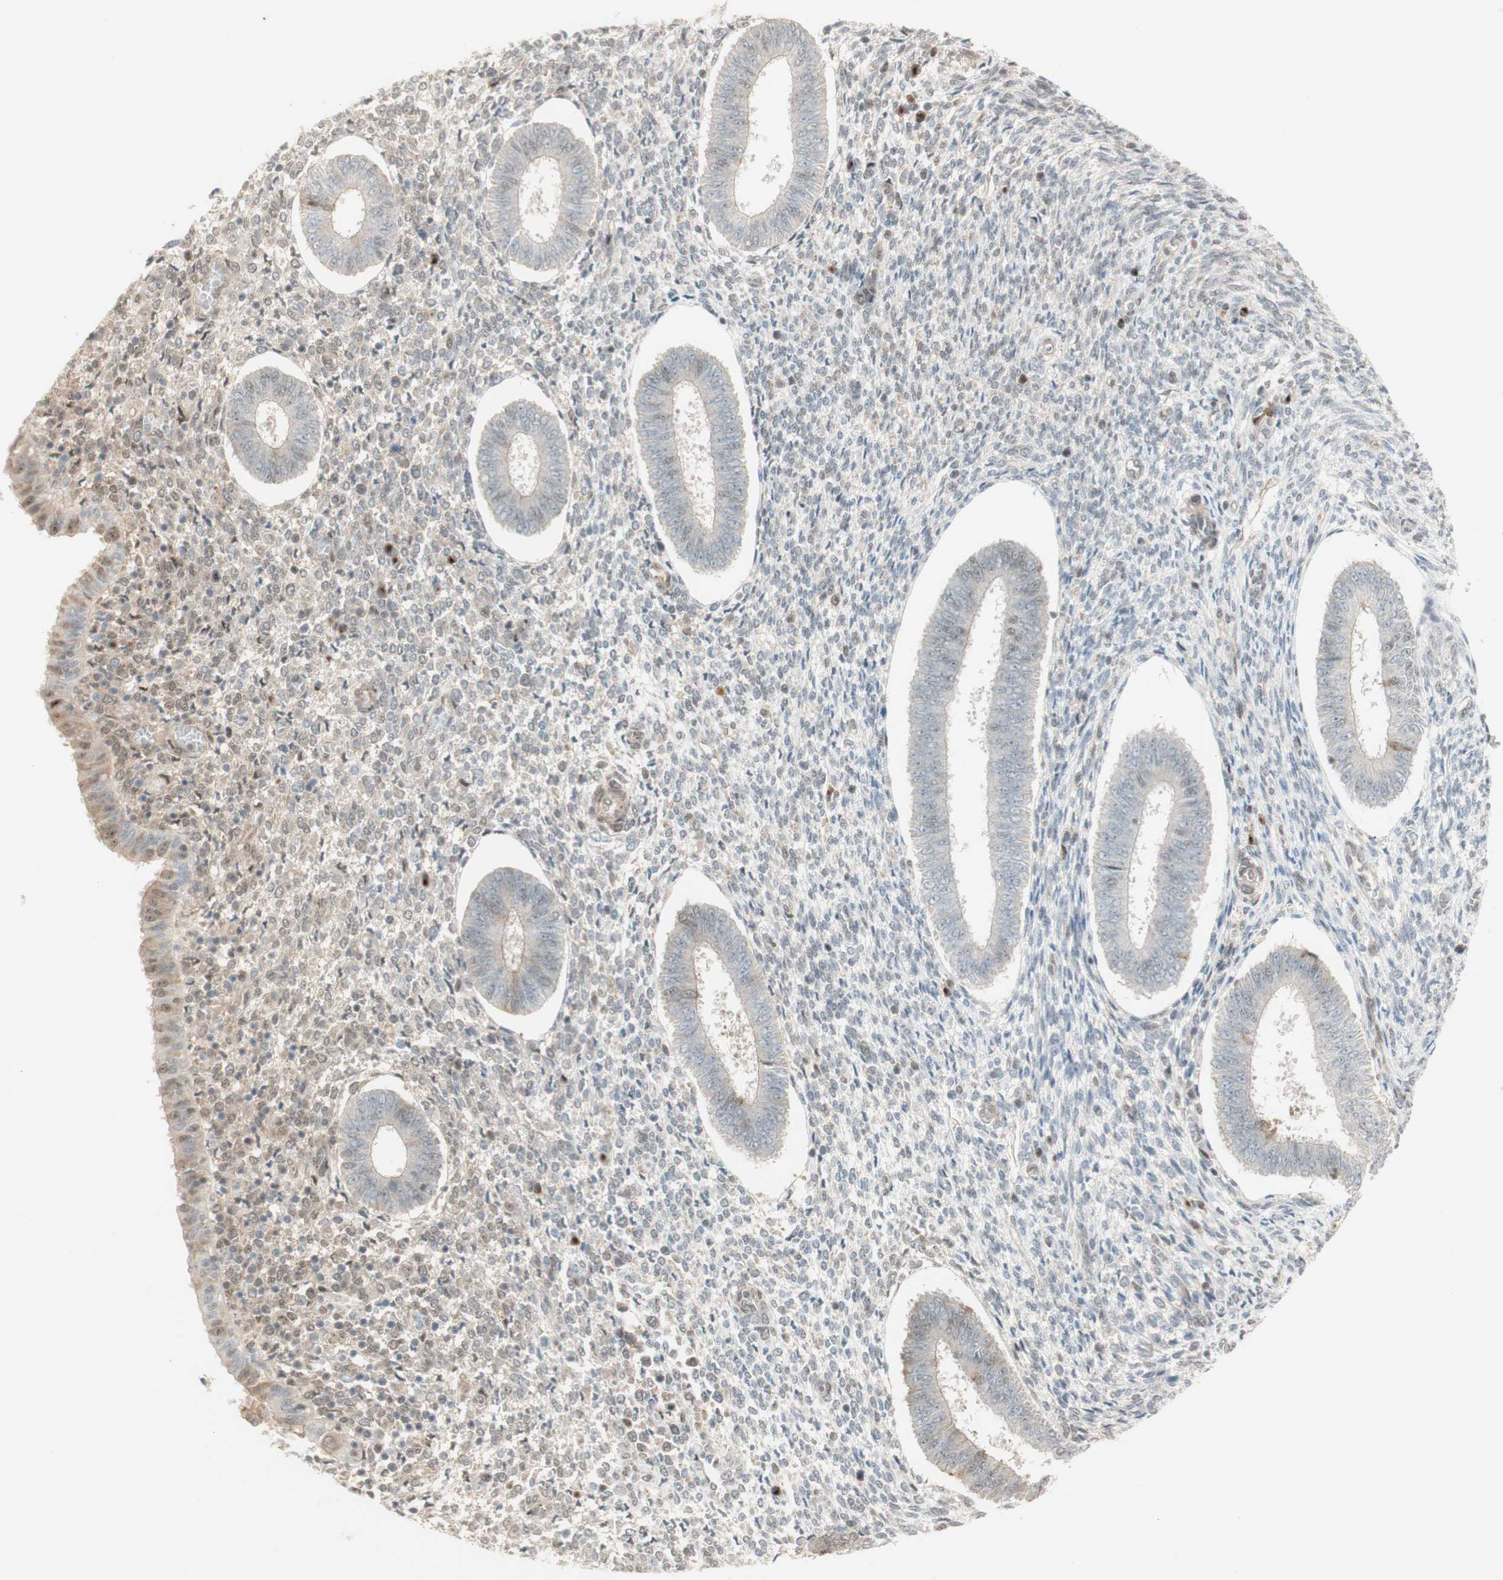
{"staining": {"intensity": "moderate", "quantity": "25%-75%", "location": "cytoplasmic/membranous,nuclear"}, "tissue": "endometrium", "cell_type": "Cells in endometrial stroma", "image_type": "normal", "snomed": [{"axis": "morphology", "description": "Normal tissue, NOS"}, {"axis": "topography", "description": "Endometrium"}], "caption": "Unremarkable endometrium shows moderate cytoplasmic/membranous,nuclear staining in approximately 25%-75% of cells in endometrial stroma.", "gene": "CYLD", "patient": {"sex": "female", "age": 35}}